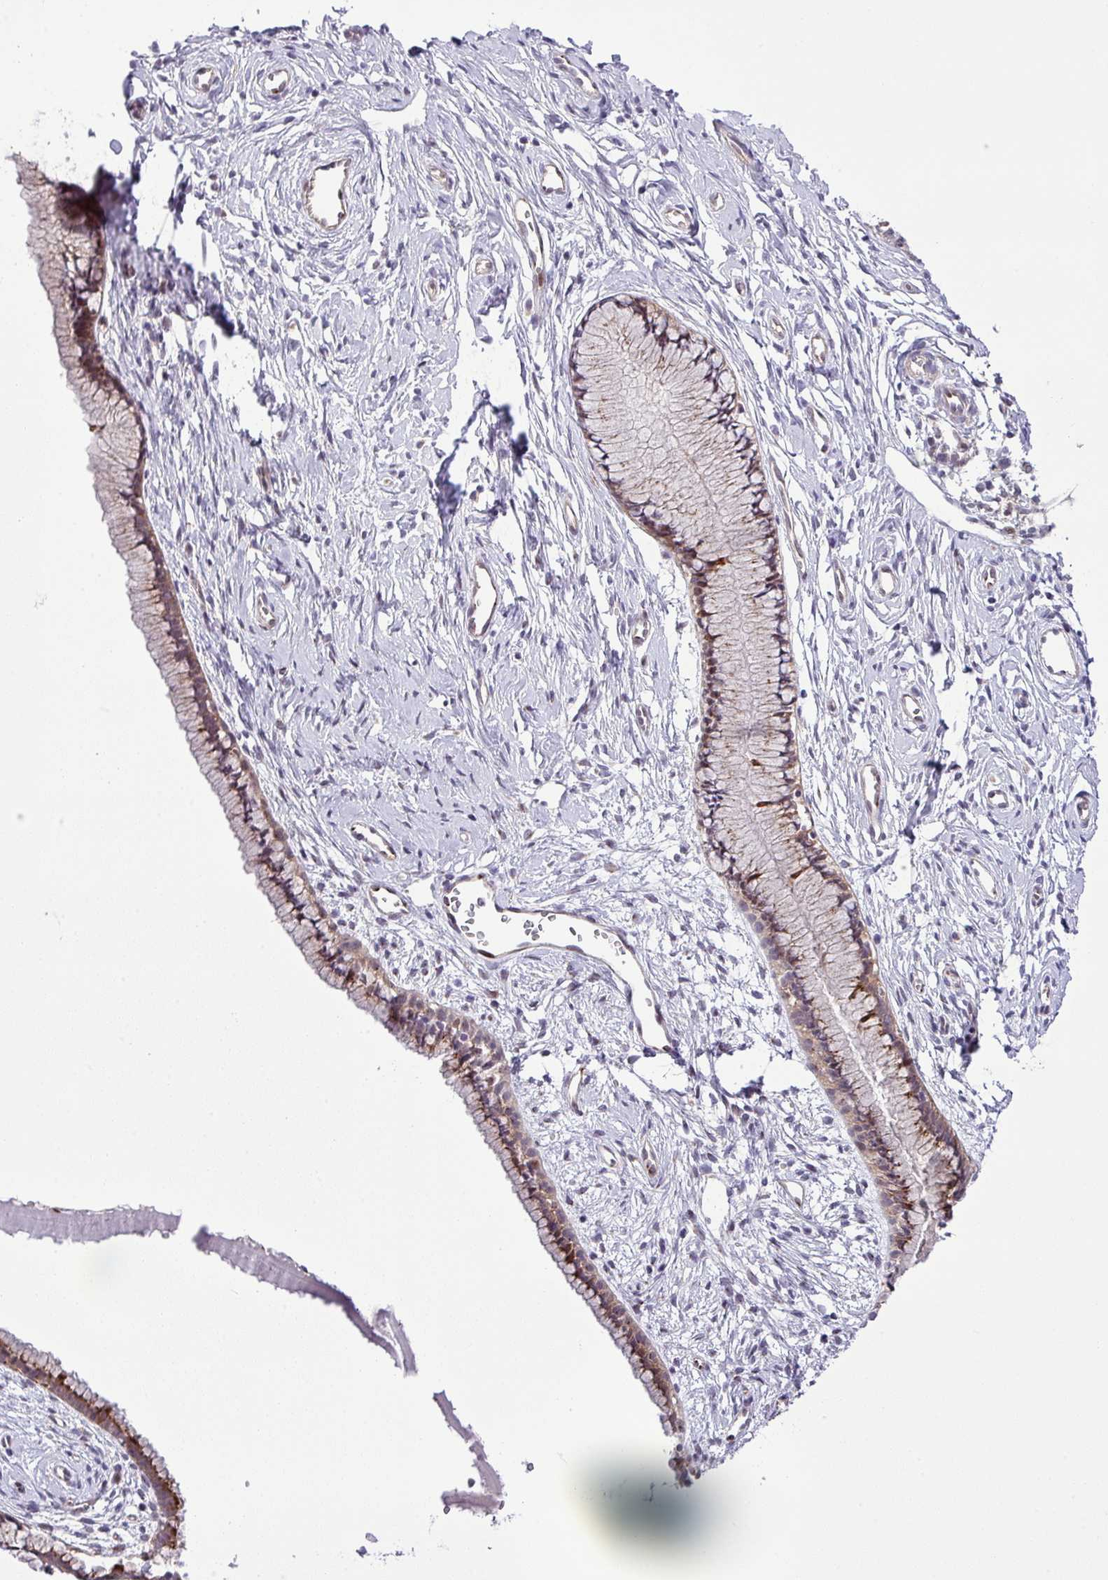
{"staining": {"intensity": "strong", "quantity": "25%-75%", "location": "cytoplasmic/membranous"}, "tissue": "cervix", "cell_type": "Glandular cells", "image_type": "normal", "snomed": [{"axis": "morphology", "description": "Normal tissue, NOS"}, {"axis": "topography", "description": "Cervix"}], "caption": "Immunohistochemistry (IHC) (DAB) staining of benign human cervix displays strong cytoplasmic/membranous protein positivity in about 25%-75% of glandular cells. (Stains: DAB (3,3'-diaminobenzidine) in brown, nuclei in blue, Microscopy: brightfield microscopy at high magnification).", "gene": "B3GNT9", "patient": {"sex": "female", "age": 40}}